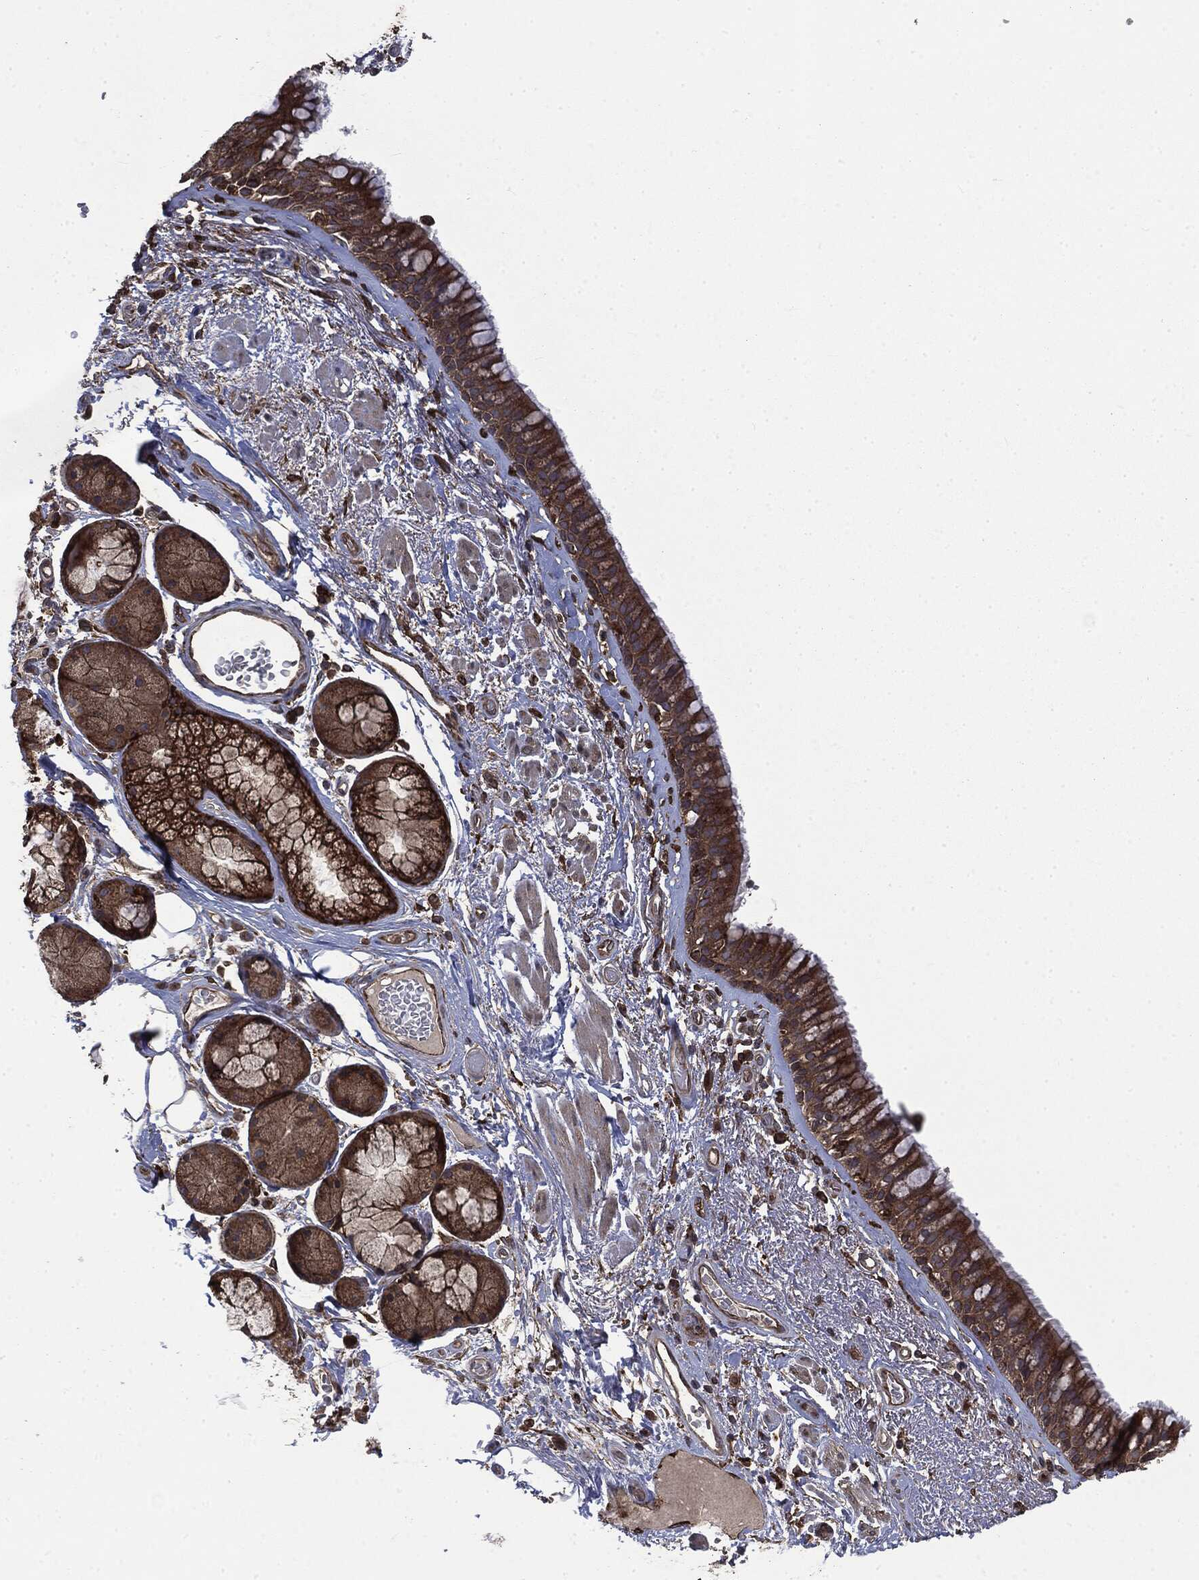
{"staining": {"intensity": "strong", "quantity": ">75%", "location": "cytoplasmic/membranous"}, "tissue": "bronchus", "cell_type": "Respiratory epithelial cells", "image_type": "normal", "snomed": [{"axis": "morphology", "description": "Normal tissue, NOS"}, {"axis": "topography", "description": "Bronchus"}], "caption": "A high-resolution micrograph shows immunohistochemistry staining of benign bronchus, which exhibits strong cytoplasmic/membranous positivity in approximately >75% of respiratory epithelial cells.", "gene": "SNX5", "patient": {"sex": "male", "age": 82}}